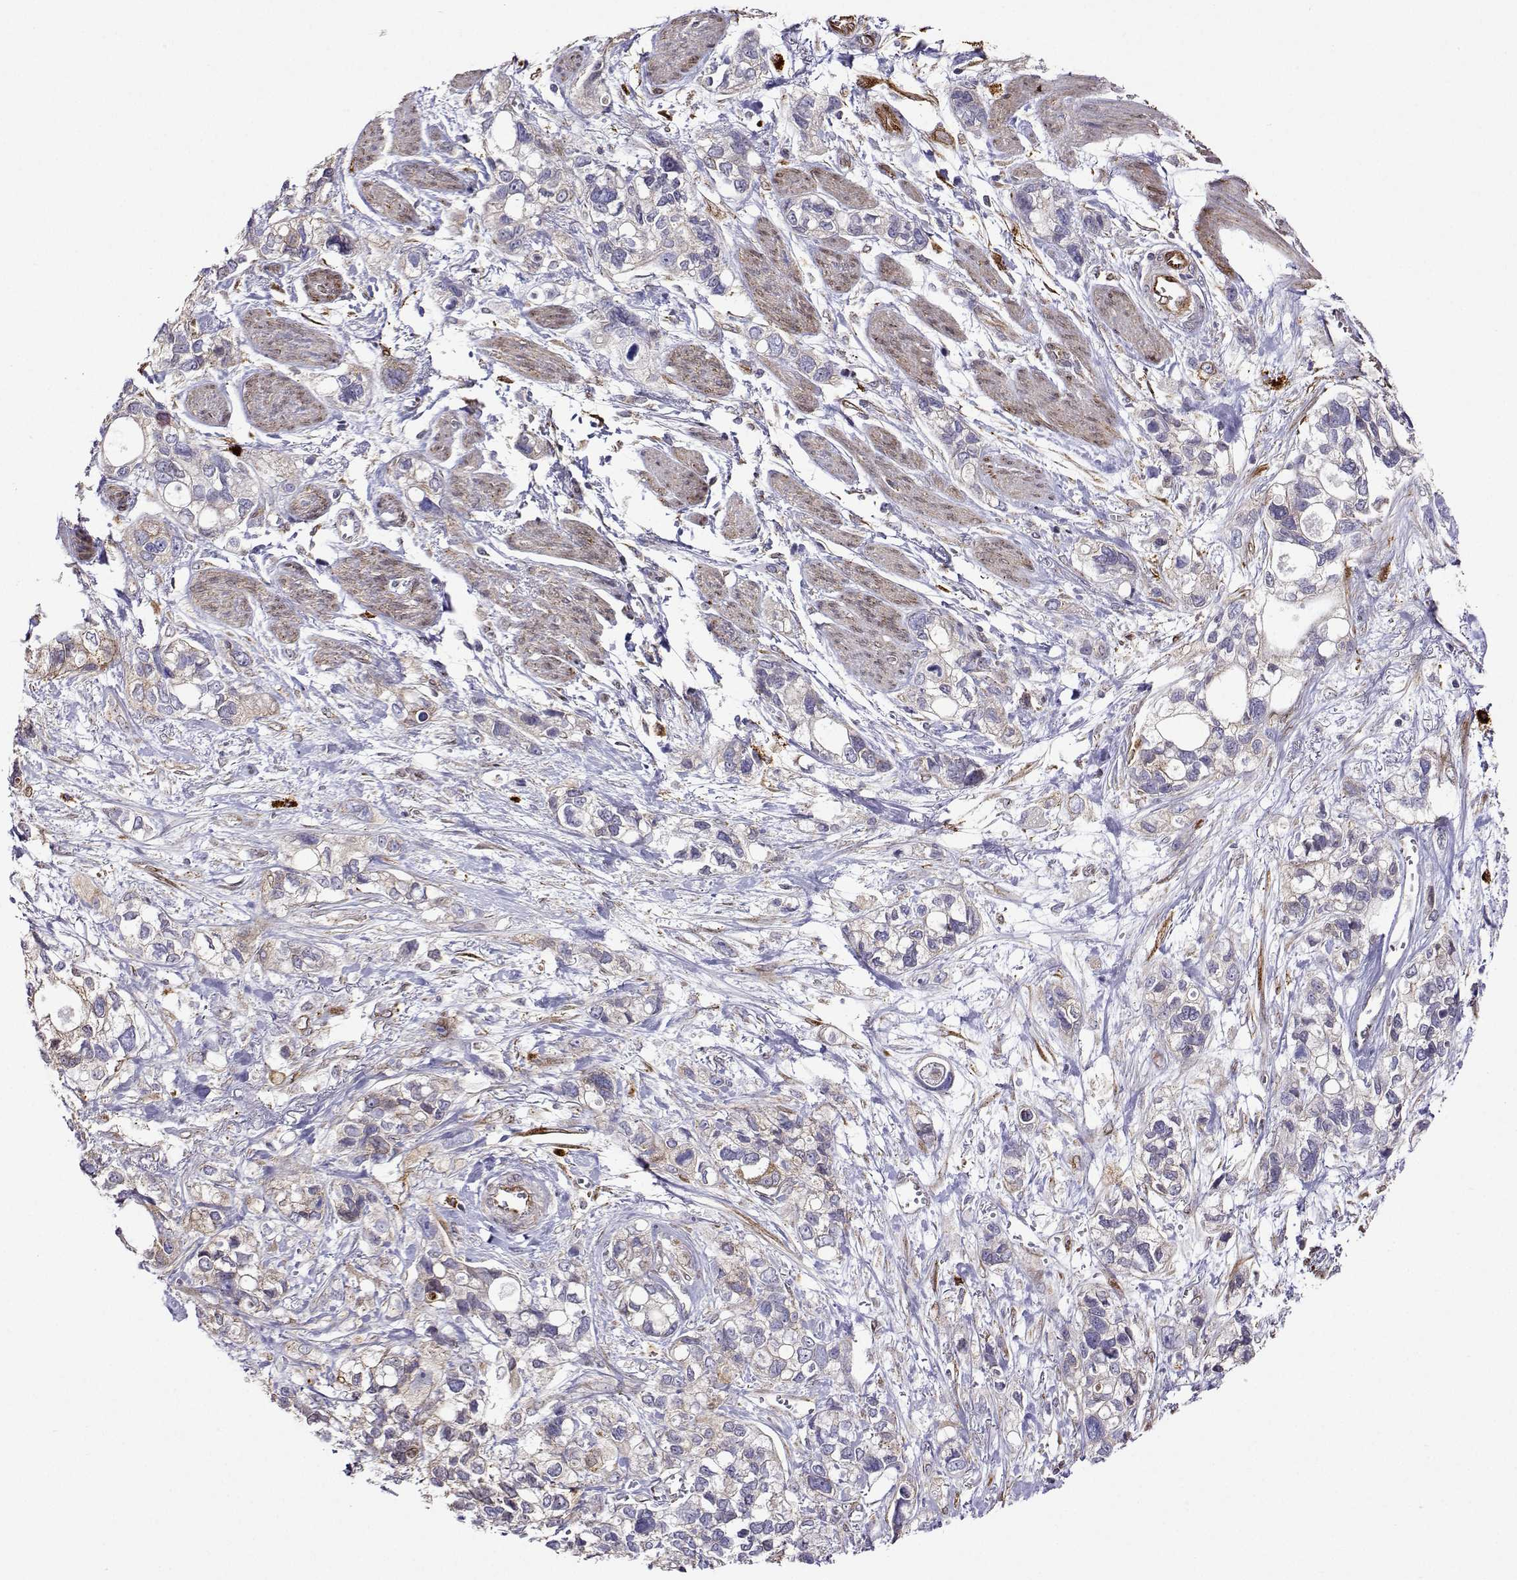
{"staining": {"intensity": "negative", "quantity": "none", "location": "none"}, "tissue": "stomach cancer", "cell_type": "Tumor cells", "image_type": "cancer", "snomed": [{"axis": "morphology", "description": "Adenocarcinoma, NOS"}, {"axis": "topography", "description": "Stomach, upper"}], "caption": "Immunohistochemical staining of human stomach cancer shows no significant staining in tumor cells.", "gene": "PGRMC2", "patient": {"sex": "female", "age": 81}}